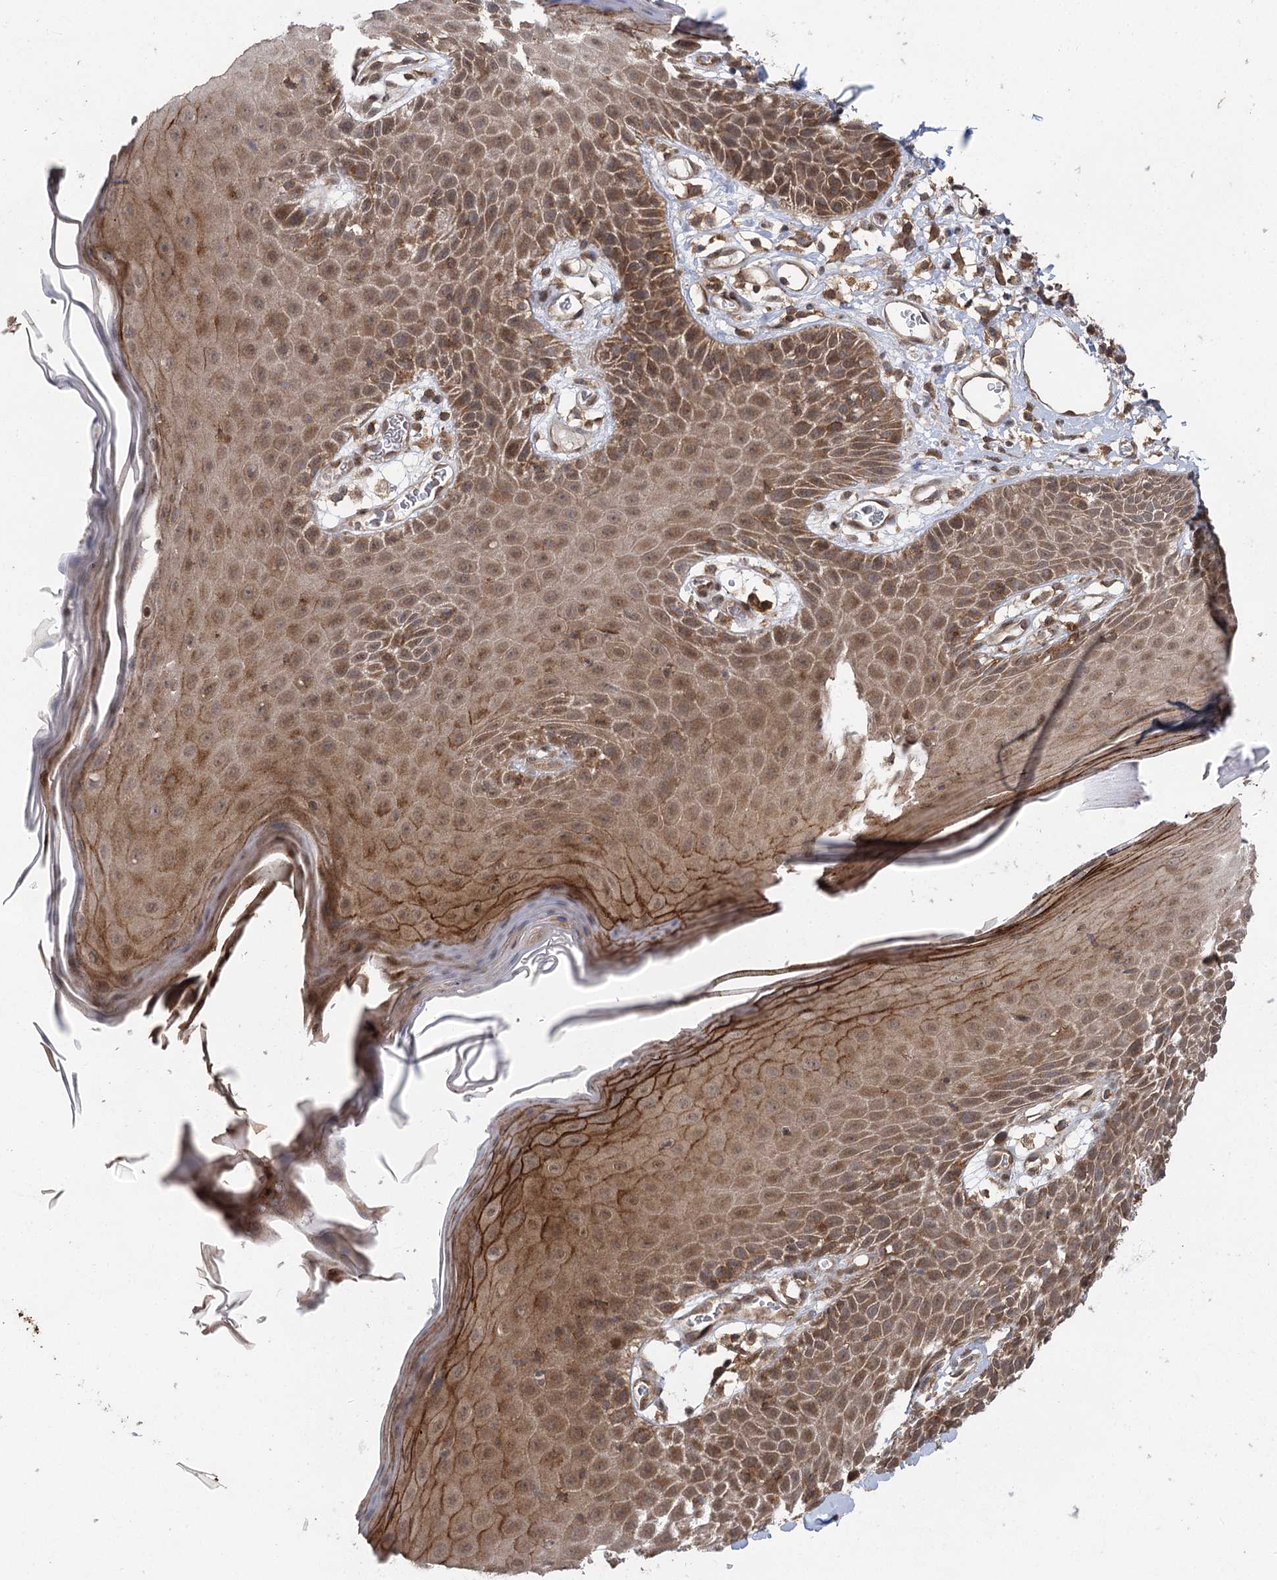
{"staining": {"intensity": "strong", "quantity": "25%-75%", "location": "cytoplasmic/membranous"}, "tissue": "skin", "cell_type": "Epidermal cells", "image_type": "normal", "snomed": [{"axis": "morphology", "description": "Normal tissue, NOS"}, {"axis": "topography", "description": "Vulva"}], "caption": "The photomicrograph demonstrates staining of unremarkable skin, revealing strong cytoplasmic/membranous protein positivity (brown color) within epidermal cells. Using DAB (brown) and hematoxylin (blue) stains, captured at high magnification using brightfield microscopy.", "gene": "C12orf4", "patient": {"sex": "female", "age": 68}}